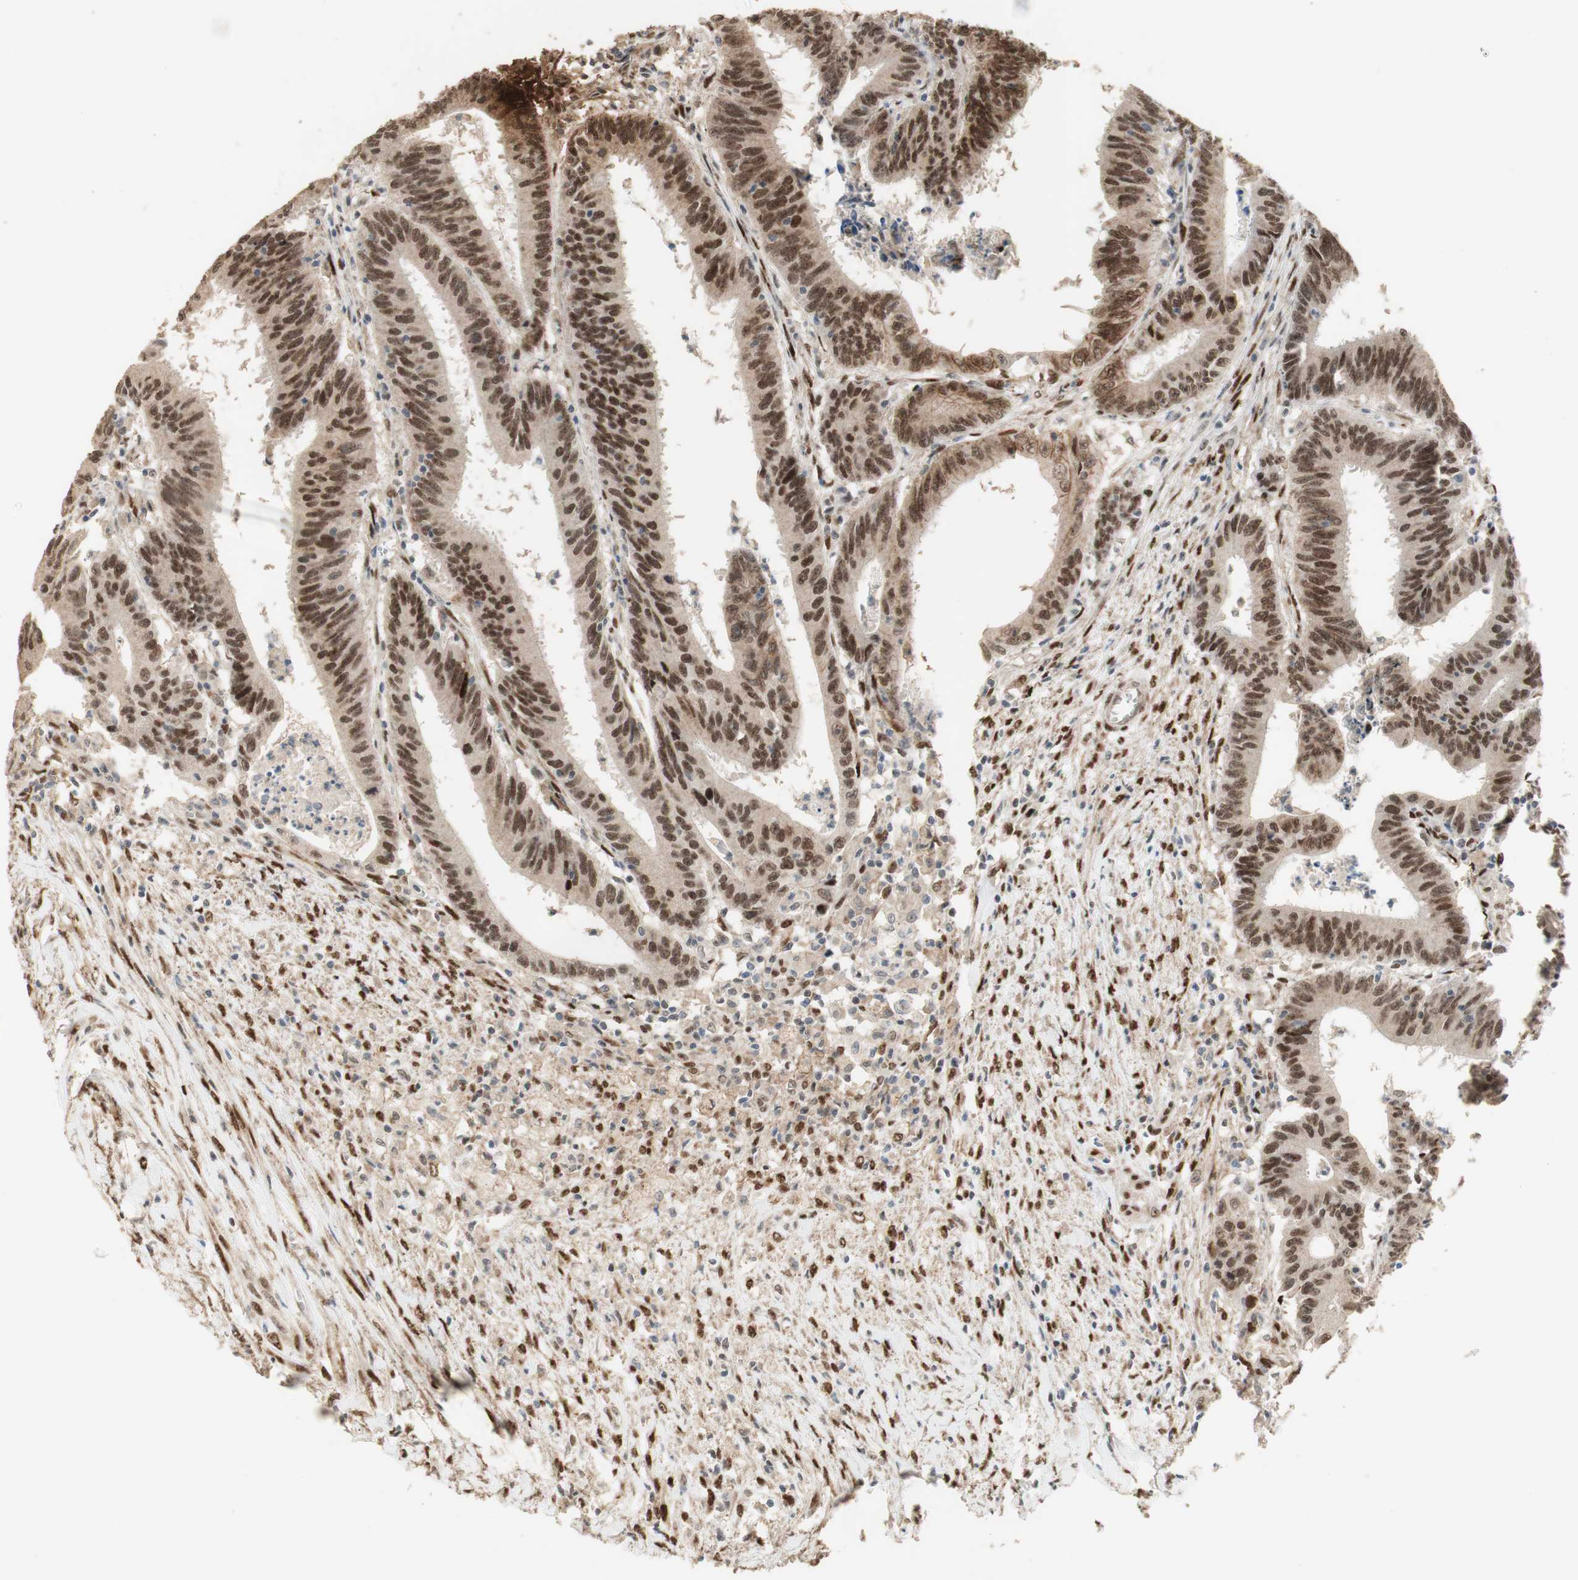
{"staining": {"intensity": "strong", "quantity": ">75%", "location": "nuclear"}, "tissue": "colorectal cancer", "cell_type": "Tumor cells", "image_type": "cancer", "snomed": [{"axis": "morphology", "description": "Adenocarcinoma, NOS"}, {"axis": "topography", "description": "Colon"}], "caption": "Immunohistochemical staining of colorectal cancer (adenocarcinoma) exhibits high levels of strong nuclear protein staining in approximately >75% of tumor cells.", "gene": "FOXP1", "patient": {"sex": "male", "age": 45}}